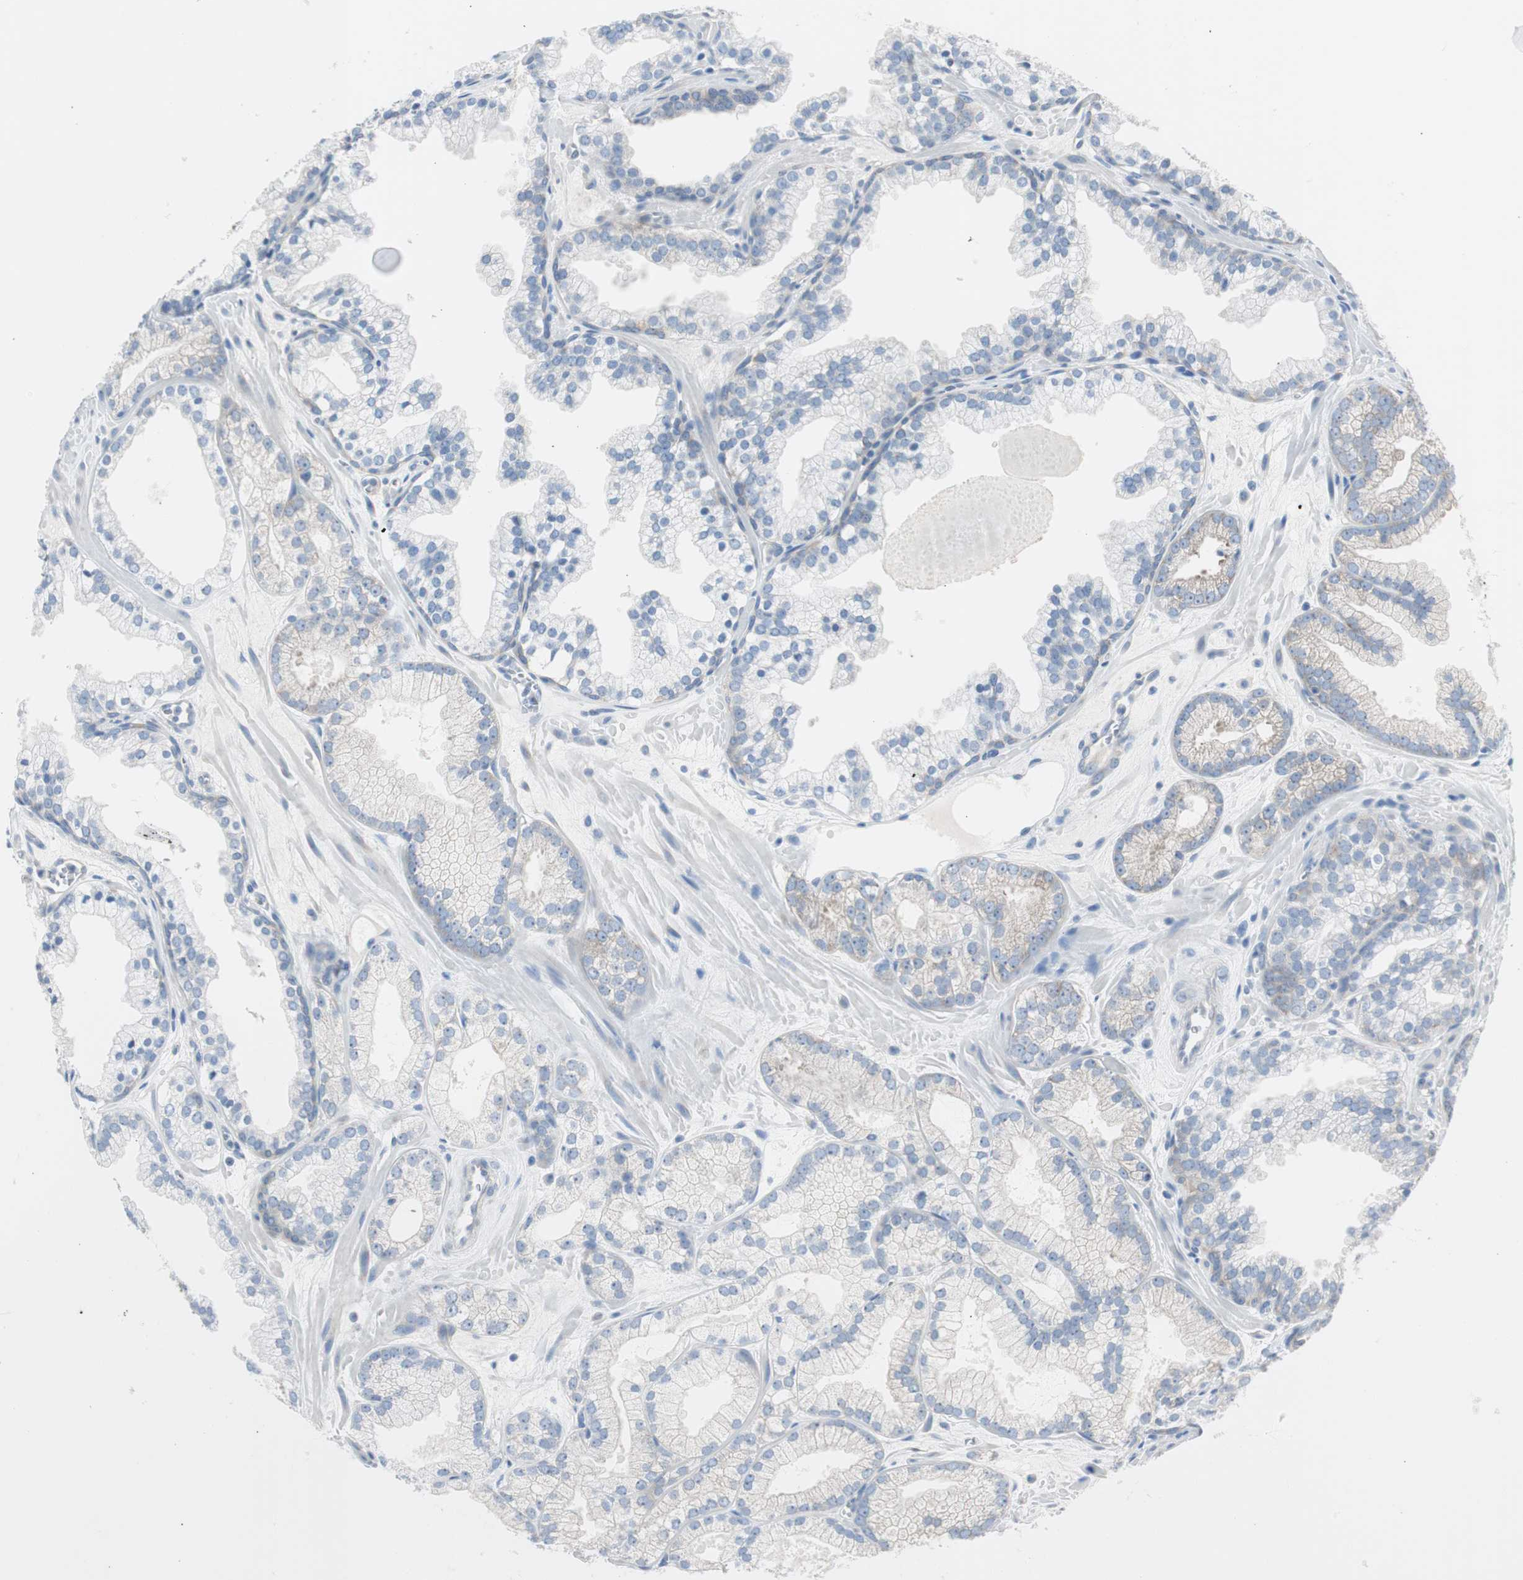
{"staining": {"intensity": "weak", "quantity": ">75%", "location": "cytoplasmic/membranous"}, "tissue": "prostate cancer", "cell_type": "Tumor cells", "image_type": "cancer", "snomed": [{"axis": "morphology", "description": "Adenocarcinoma, Low grade"}, {"axis": "topography", "description": "Prostate"}], "caption": "A histopathology image showing weak cytoplasmic/membranous positivity in approximately >75% of tumor cells in prostate low-grade adenocarcinoma, as visualized by brown immunohistochemical staining.", "gene": "RPS12", "patient": {"sex": "male", "age": 57}}